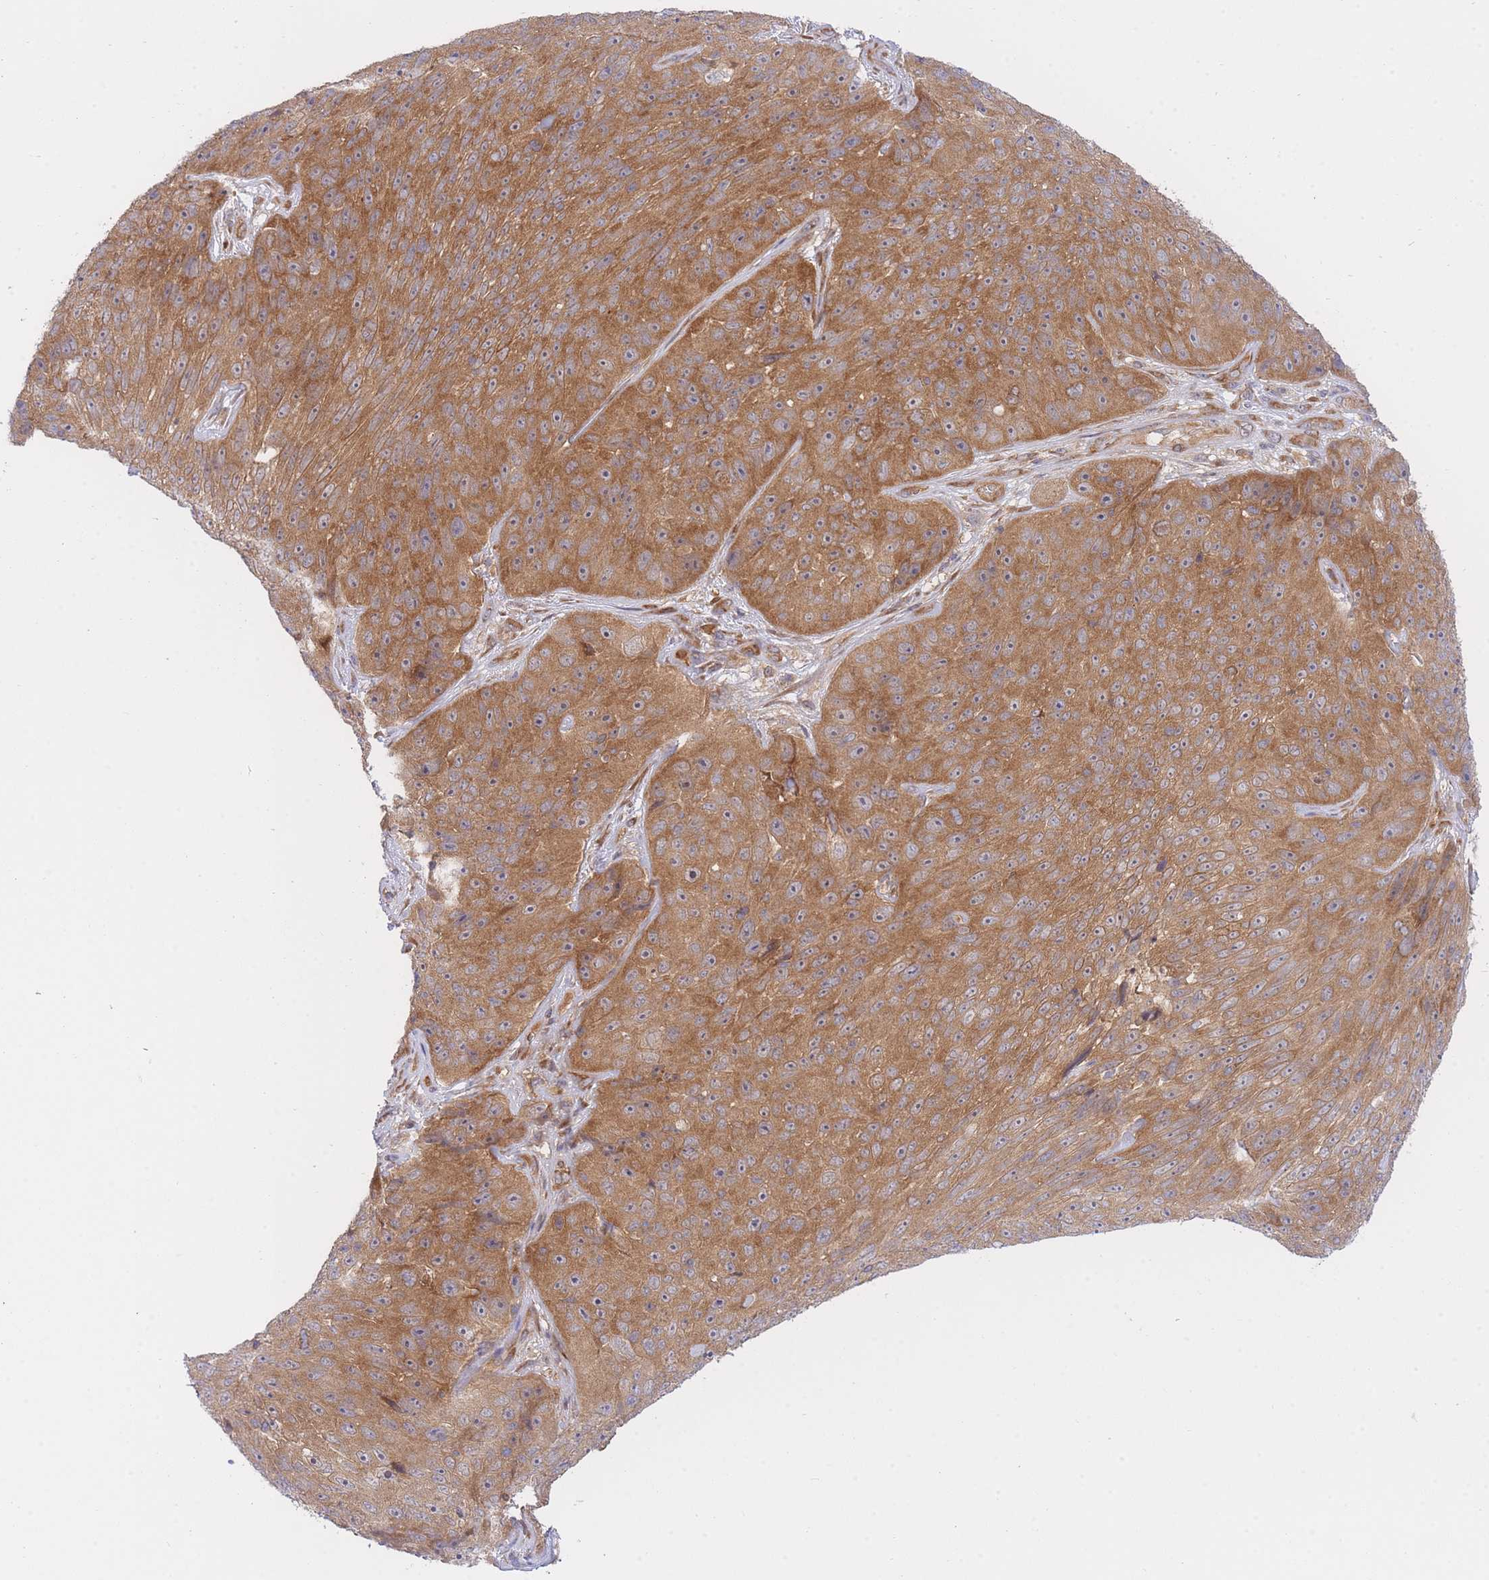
{"staining": {"intensity": "strong", "quantity": ">75%", "location": "cytoplasmic/membranous"}, "tissue": "skin cancer", "cell_type": "Tumor cells", "image_type": "cancer", "snomed": [{"axis": "morphology", "description": "Squamous cell carcinoma, NOS"}, {"axis": "topography", "description": "Skin"}], "caption": "Immunohistochemistry of skin cancer exhibits high levels of strong cytoplasmic/membranous expression in about >75% of tumor cells. The staining was performed using DAB, with brown indicating positive protein expression. Nuclei are stained blue with hematoxylin.", "gene": "EIF2B2", "patient": {"sex": "female", "age": 87}}